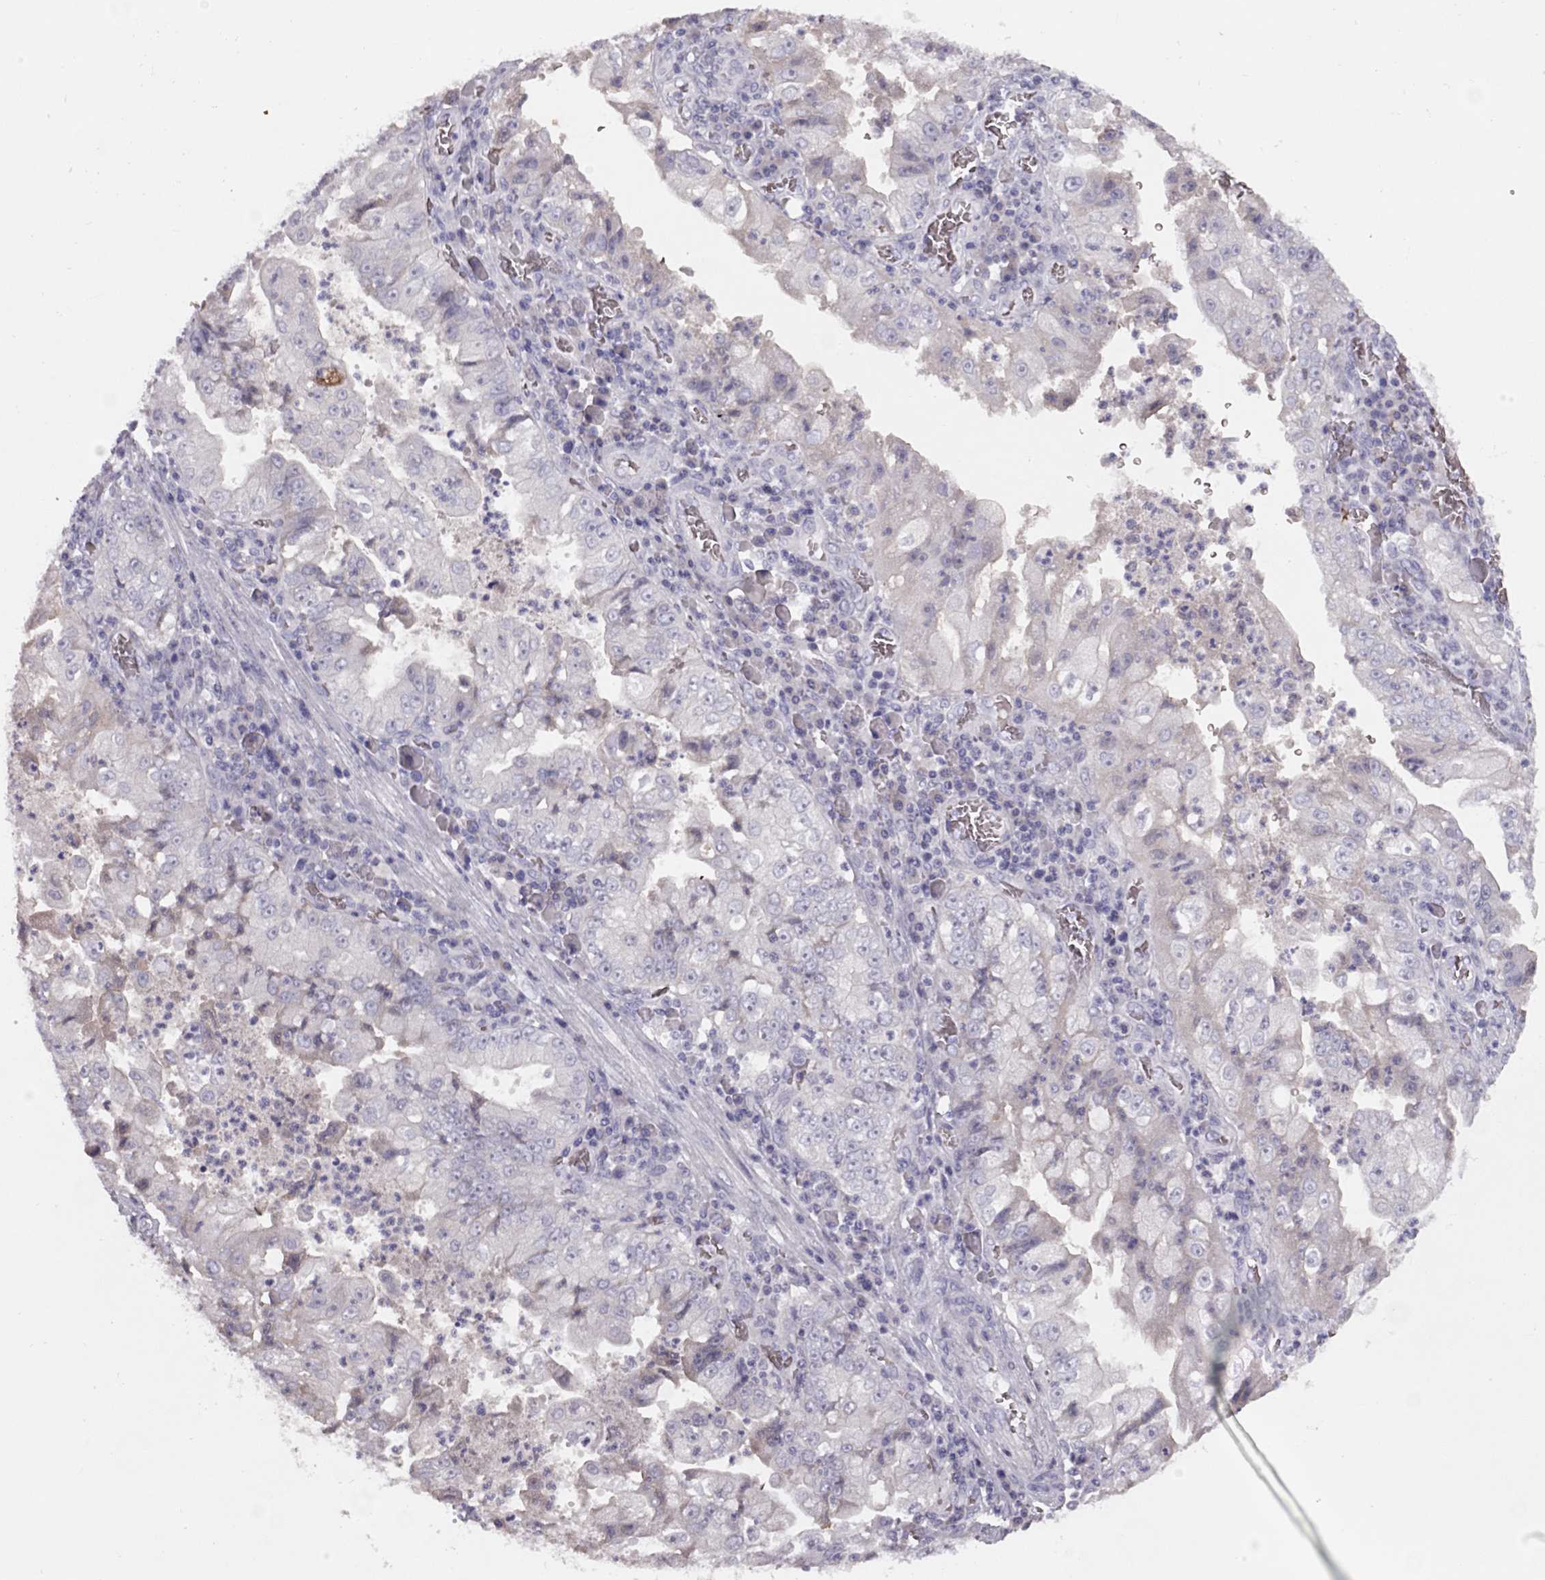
{"staining": {"intensity": "negative", "quantity": "none", "location": "none"}, "tissue": "stomach cancer", "cell_type": "Tumor cells", "image_type": "cancer", "snomed": [{"axis": "morphology", "description": "Adenocarcinoma, NOS"}, {"axis": "topography", "description": "Stomach"}], "caption": "The IHC micrograph has no significant positivity in tumor cells of stomach adenocarcinoma tissue. (DAB immunohistochemistry (IHC), high magnification).", "gene": "RHD", "patient": {"sex": "male", "age": 76}}